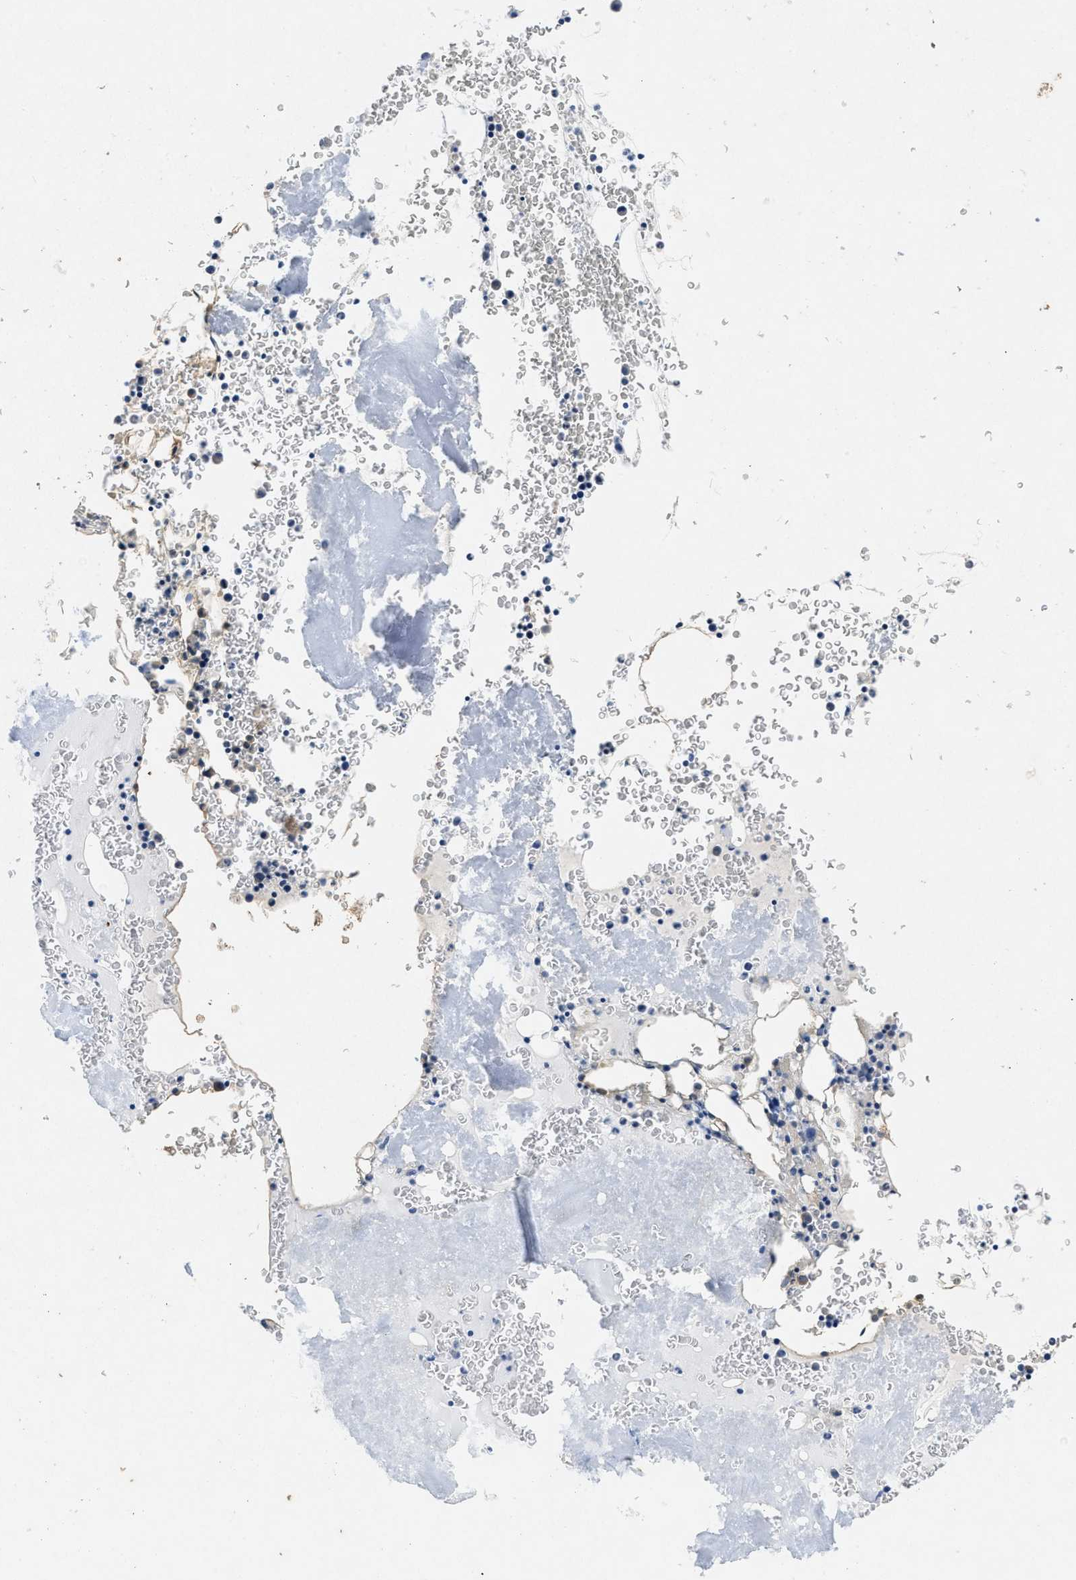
{"staining": {"intensity": "weak", "quantity": "<25%", "location": "cytoplasmic/membranous"}, "tissue": "bone marrow", "cell_type": "Hematopoietic cells", "image_type": "normal", "snomed": [{"axis": "morphology", "description": "Normal tissue, NOS"}, {"axis": "morphology", "description": "Inflammation, NOS"}, {"axis": "topography", "description": "Bone marrow"}], "caption": "Photomicrograph shows no protein positivity in hematopoietic cells of normal bone marrow. (Stains: DAB IHC with hematoxylin counter stain, Microscopy: brightfield microscopy at high magnification).", "gene": "COPS2", "patient": {"sex": "male", "age": 37}}